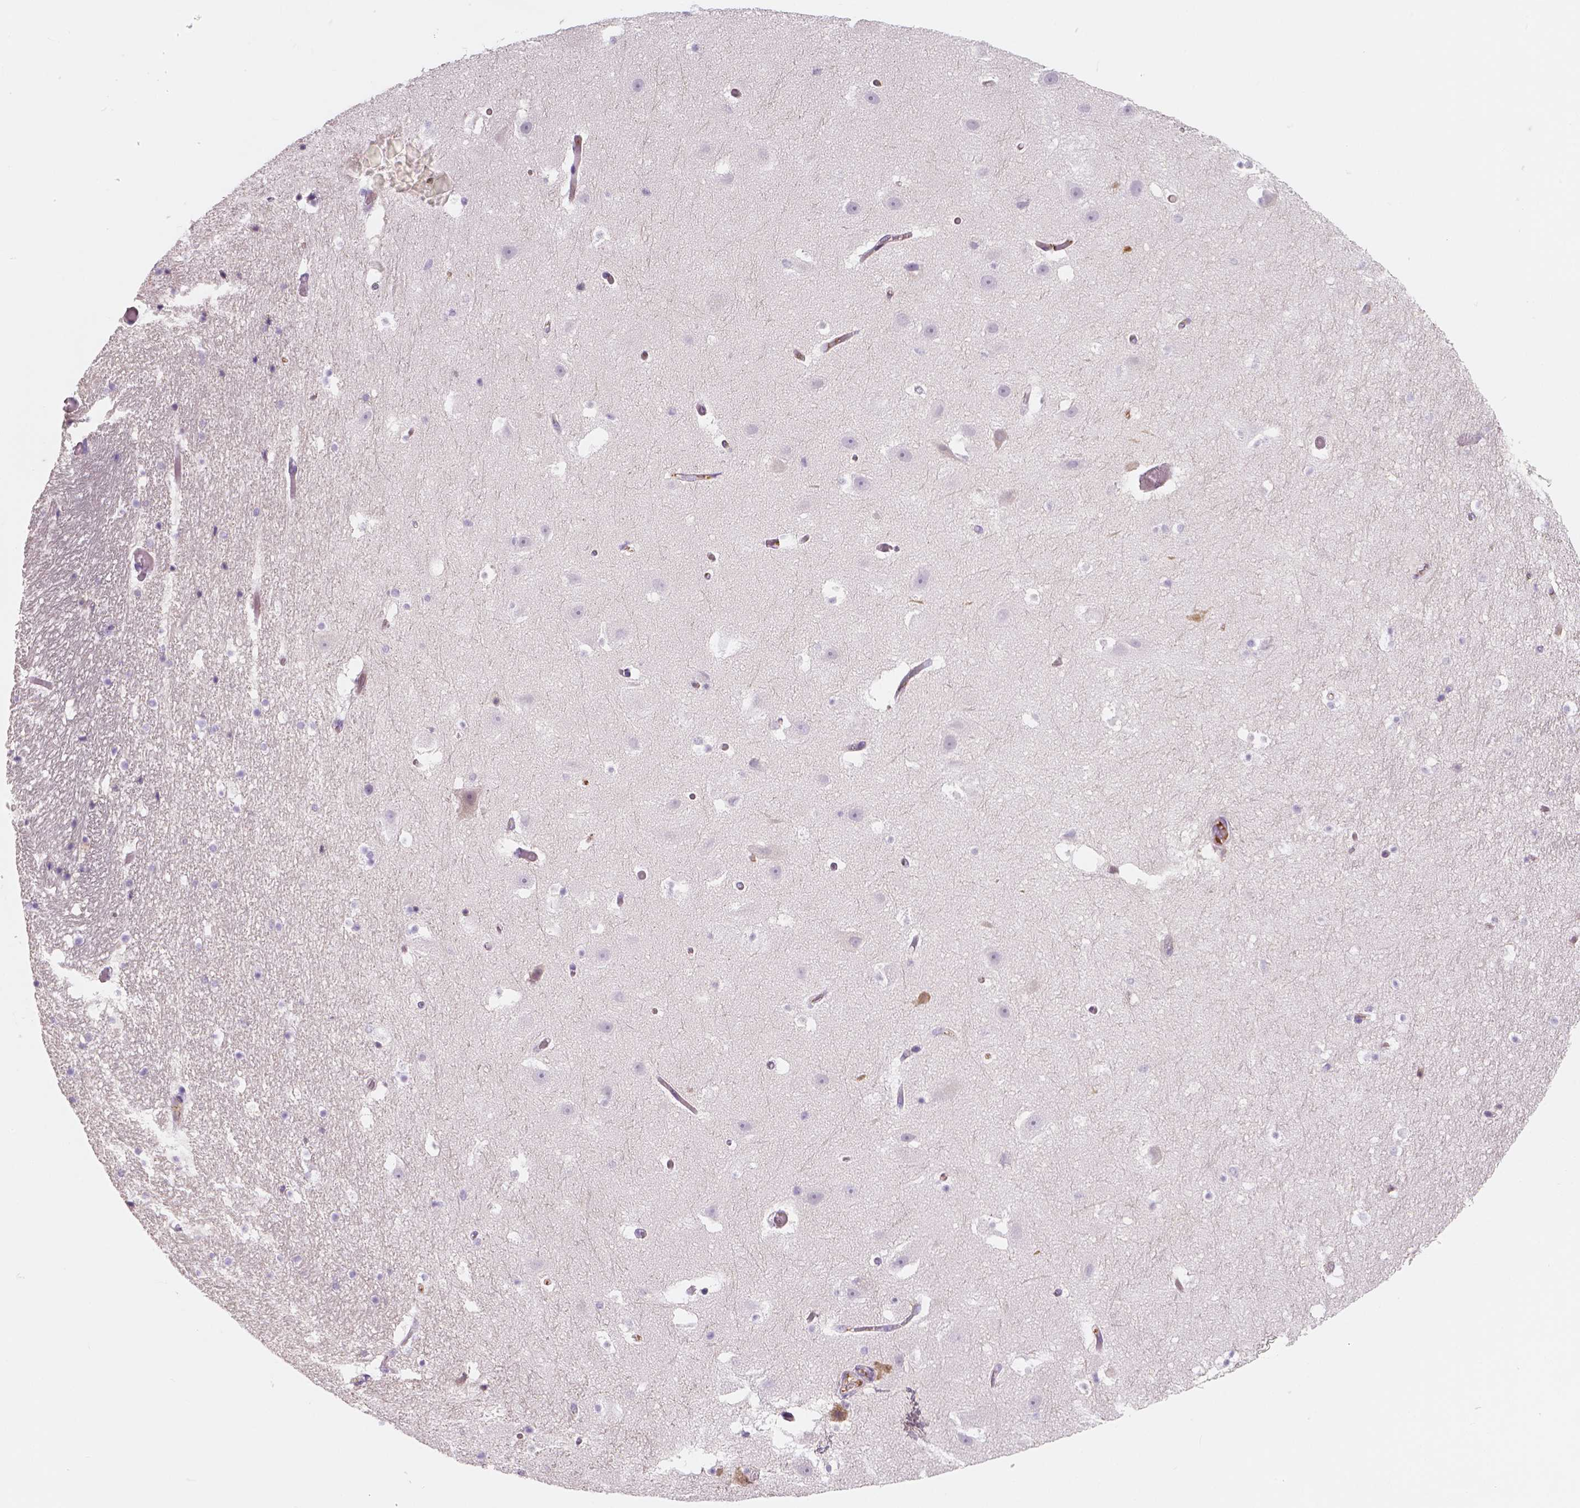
{"staining": {"intensity": "negative", "quantity": "none", "location": "none"}, "tissue": "hippocampus", "cell_type": "Glial cells", "image_type": "normal", "snomed": [{"axis": "morphology", "description": "Normal tissue, NOS"}, {"axis": "topography", "description": "Hippocampus"}], "caption": "Glial cells show no significant staining in normal hippocampus. (Stains: DAB immunohistochemistry with hematoxylin counter stain, Microscopy: brightfield microscopy at high magnification).", "gene": "APOA4", "patient": {"sex": "male", "age": 26}}